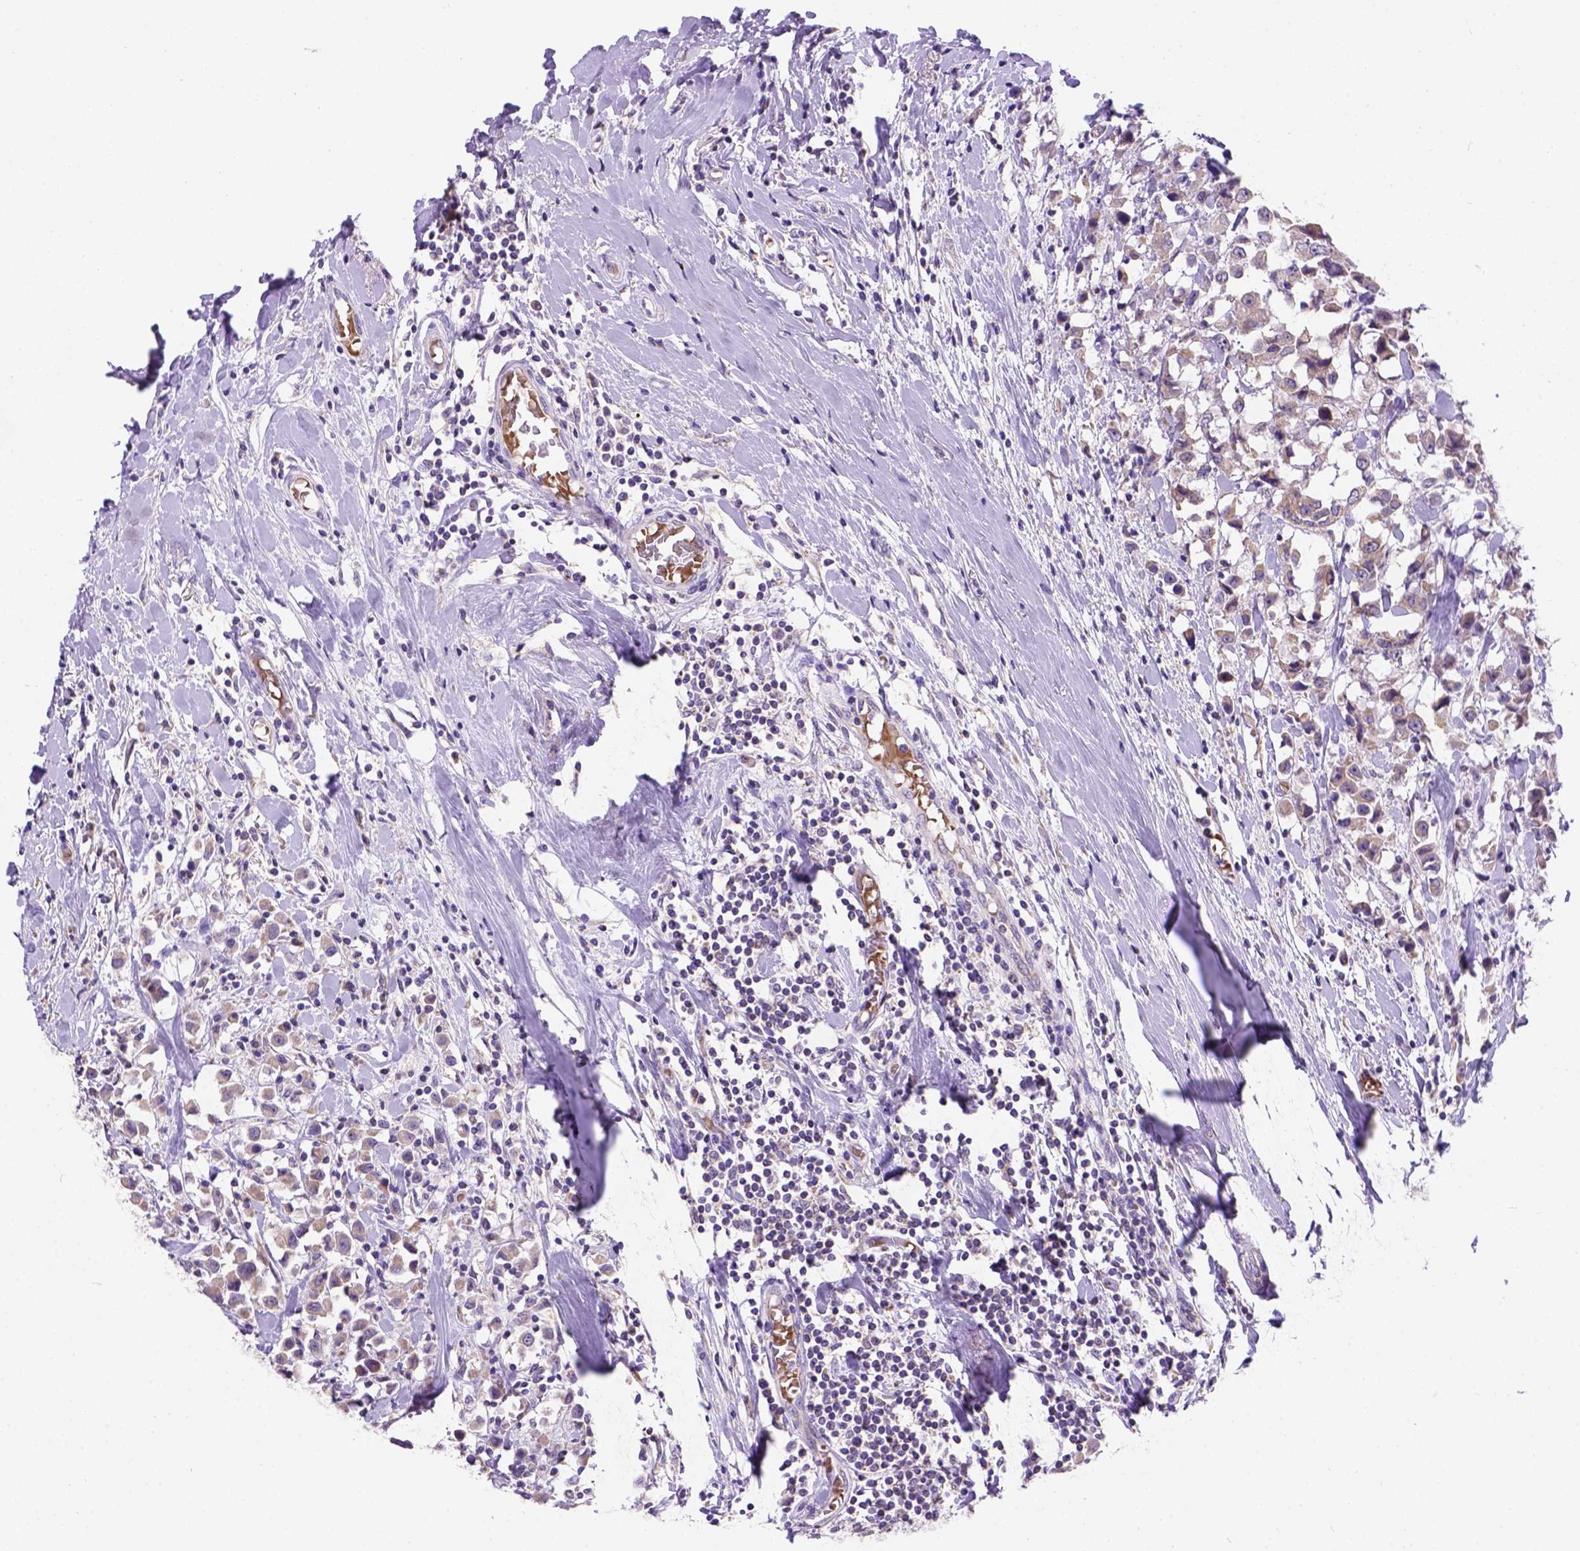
{"staining": {"intensity": "negative", "quantity": "none", "location": "none"}, "tissue": "breast cancer", "cell_type": "Tumor cells", "image_type": "cancer", "snomed": [{"axis": "morphology", "description": "Duct carcinoma"}, {"axis": "topography", "description": "Breast"}], "caption": "This is a histopathology image of IHC staining of breast cancer (intraductal carcinoma), which shows no staining in tumor cells.", "gene": "L2HGDH", "patient": {"sex": "female", "age": 61}}